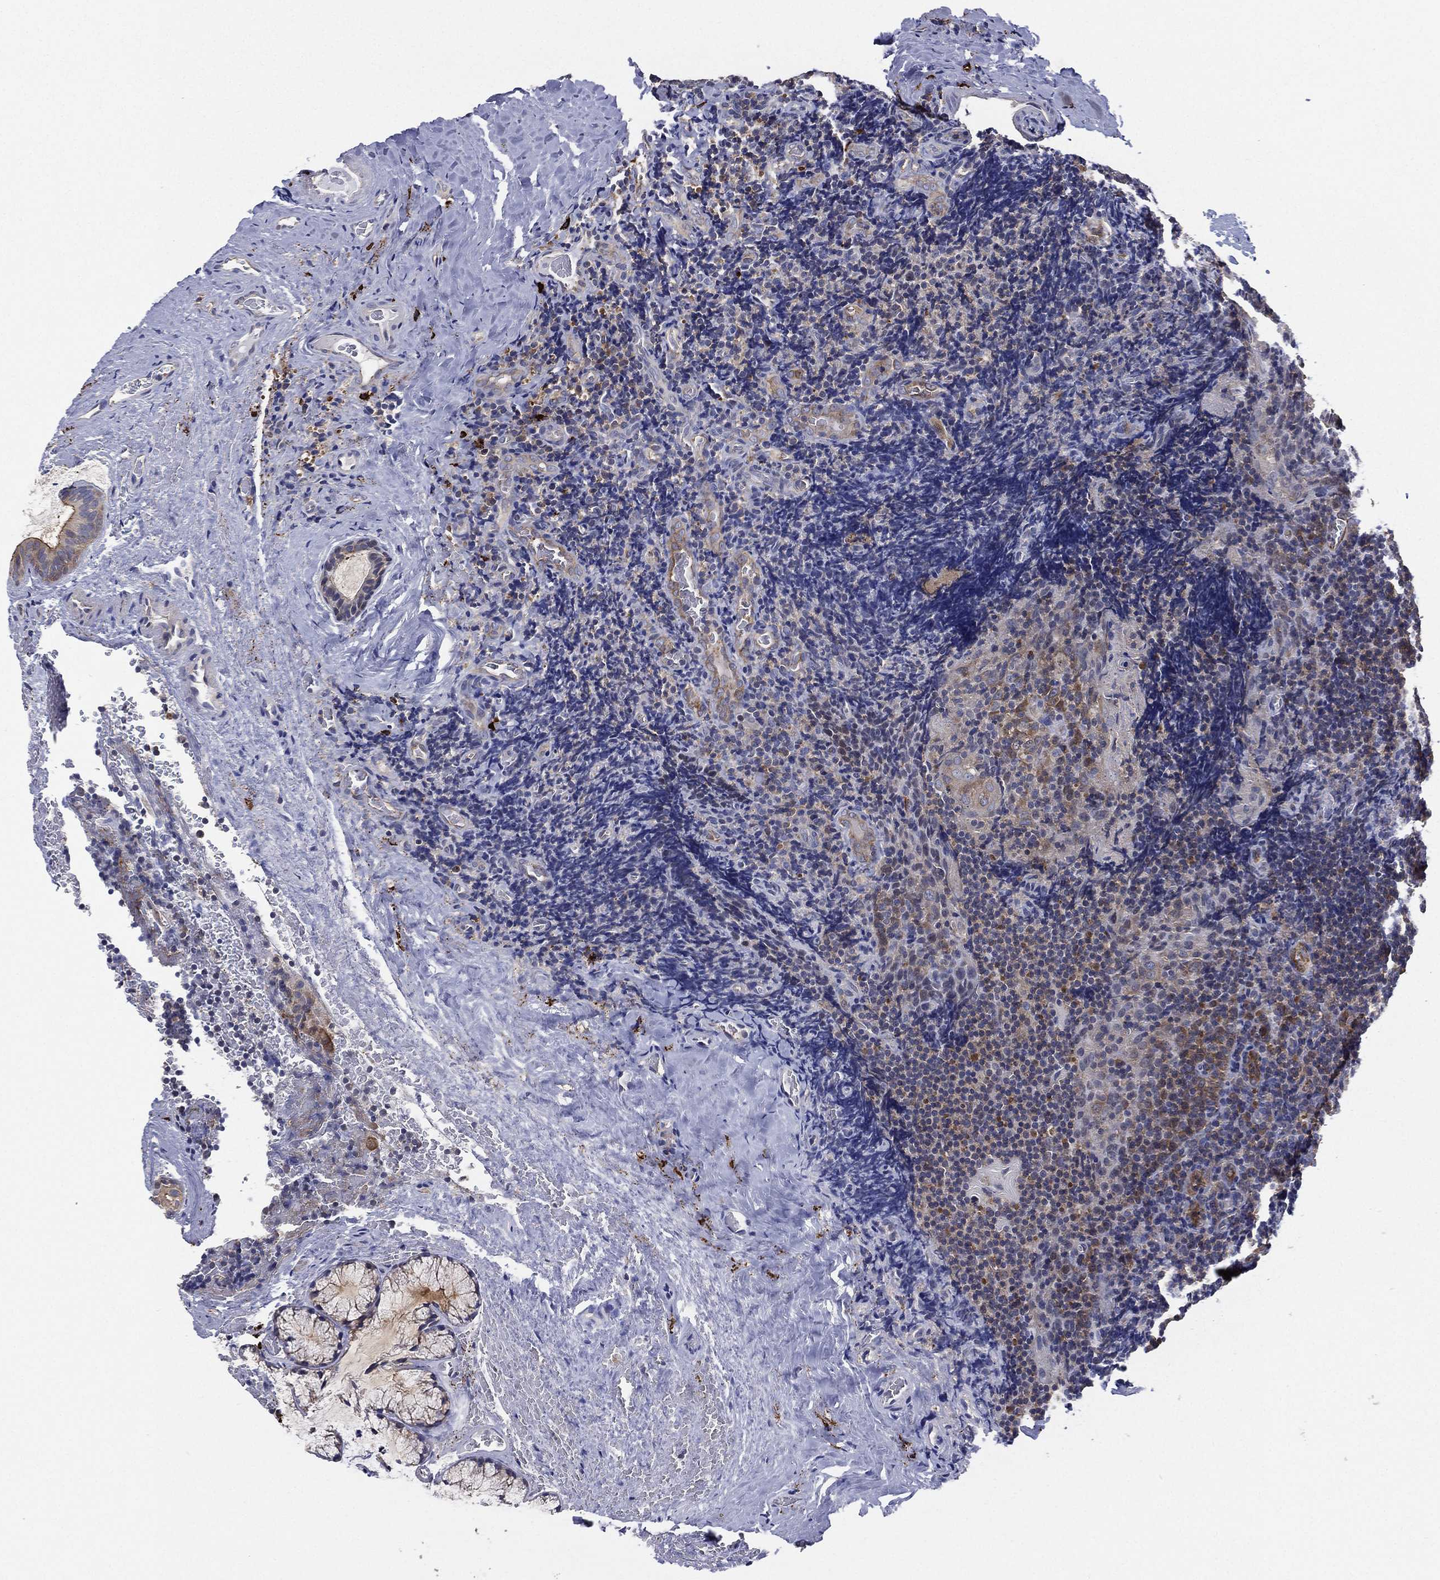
{"staining": {"intensity": "moderate", "quantity": ">75%", "location": "cytoplasmic/membranous"}, "tissue": "tonsil", "cell_type": "Germinal center cells", "image_type": "normal", "snomed": [{"axis": "morphology", "description": "Normal tissue, NOS"}, {"axis": "morphology", "description": "Inflammation, NOS"}, {"axis": "topography", "description": "Tonsil"}], "caption": "Protein staining of normal tonsil reveals moderate cytoplasmic/membranous expression in about >75% of germinal center cells.", "gene": "SMPD3", "patient": {"sex": "female", "age": 31}}